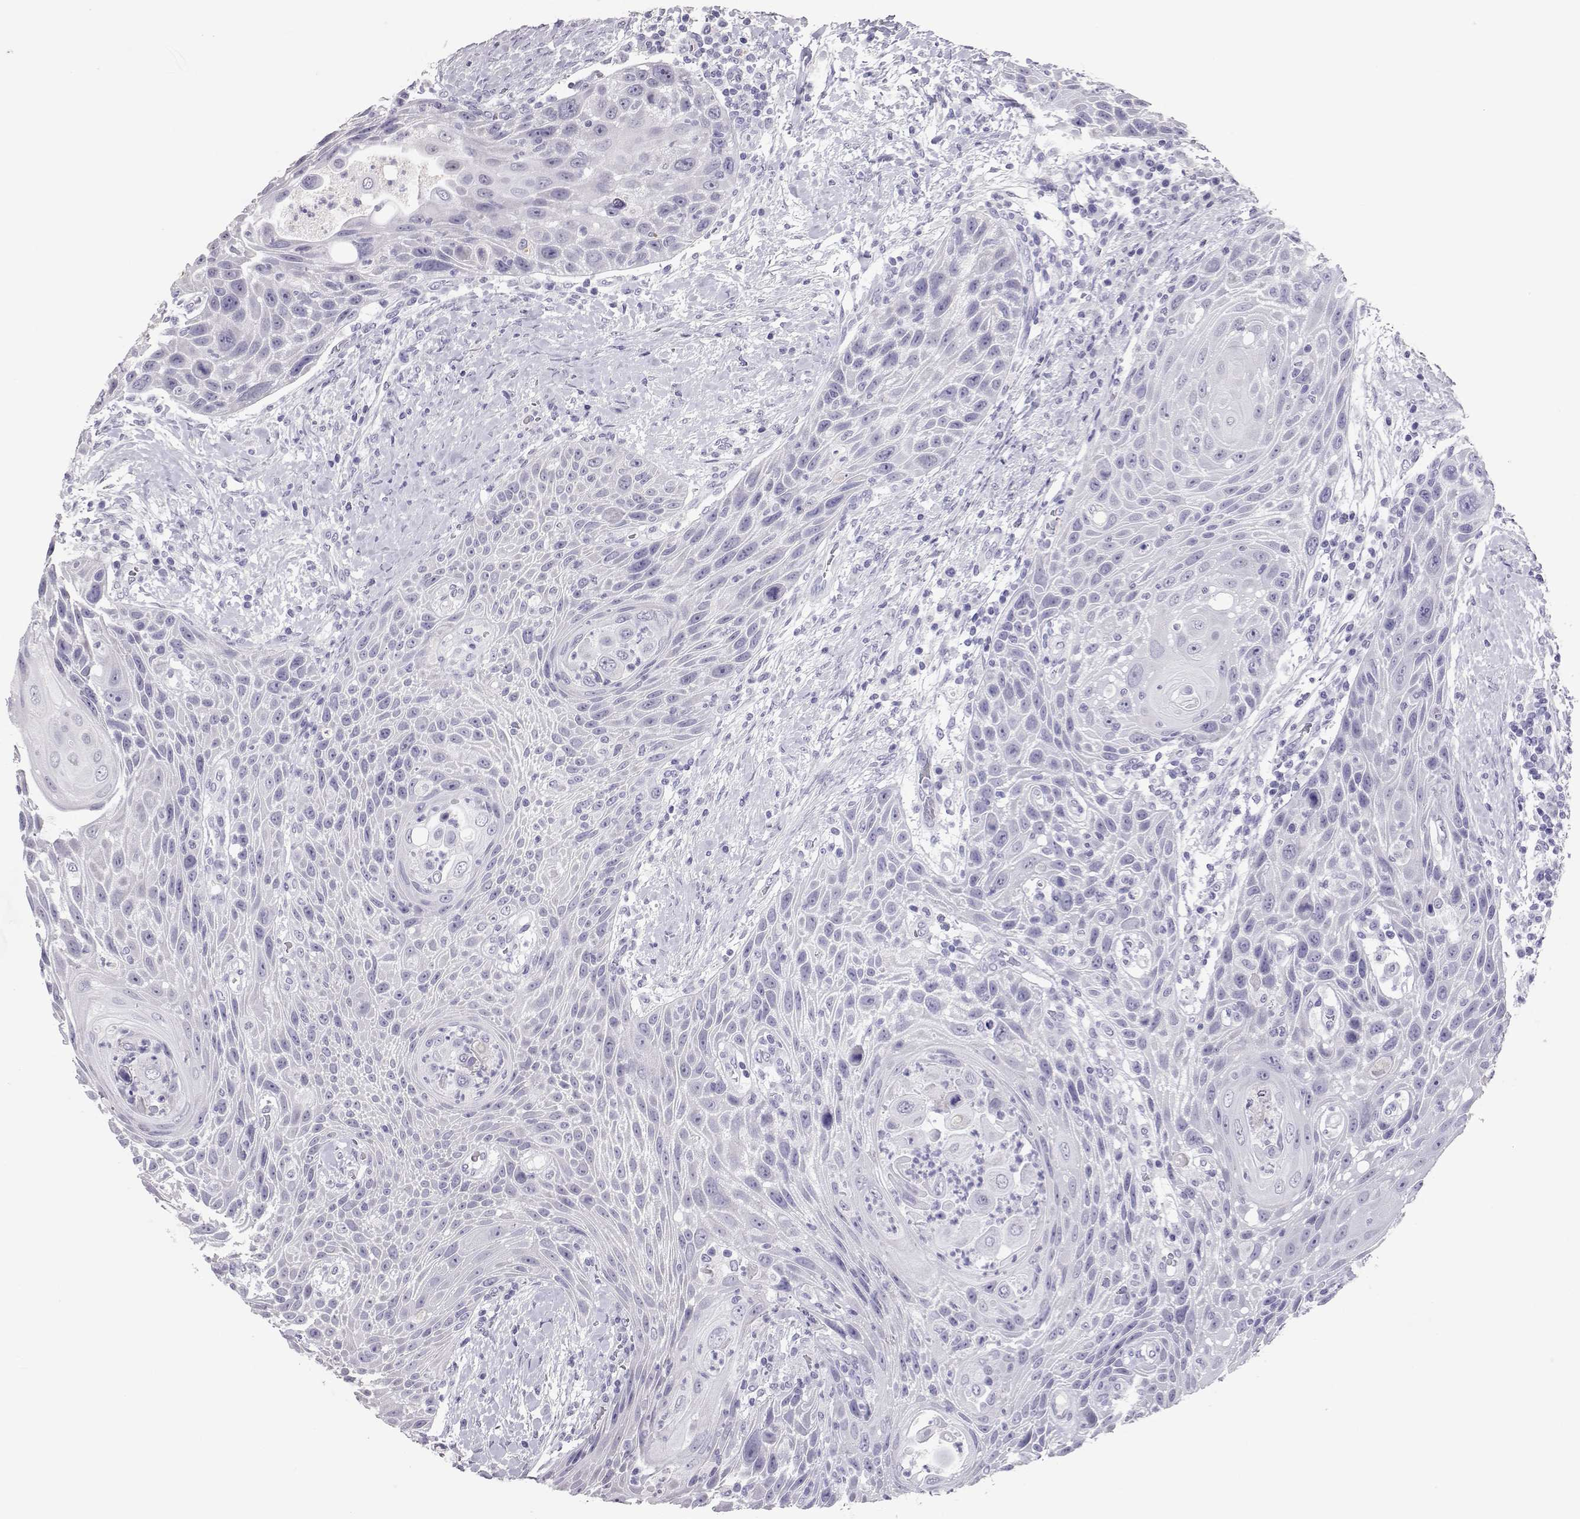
{"staining": {"intensity": "negative", "quantity": "none", "location": "none"}, "tissue": "head and neck cancer", "cell_type": "Tumor cells", "image_type": "cancer", "snomed": [{"axis": "morphology", "description": "Squamous cell carcinoma, NOS"}, {"axis": "topography", "description": "Head-Neck"}], "caption": "IHC of head and neck cancer displays no expression in tumor cells.", "gene": "PMCH", "patient": {"sex": "male", "age": 69}}